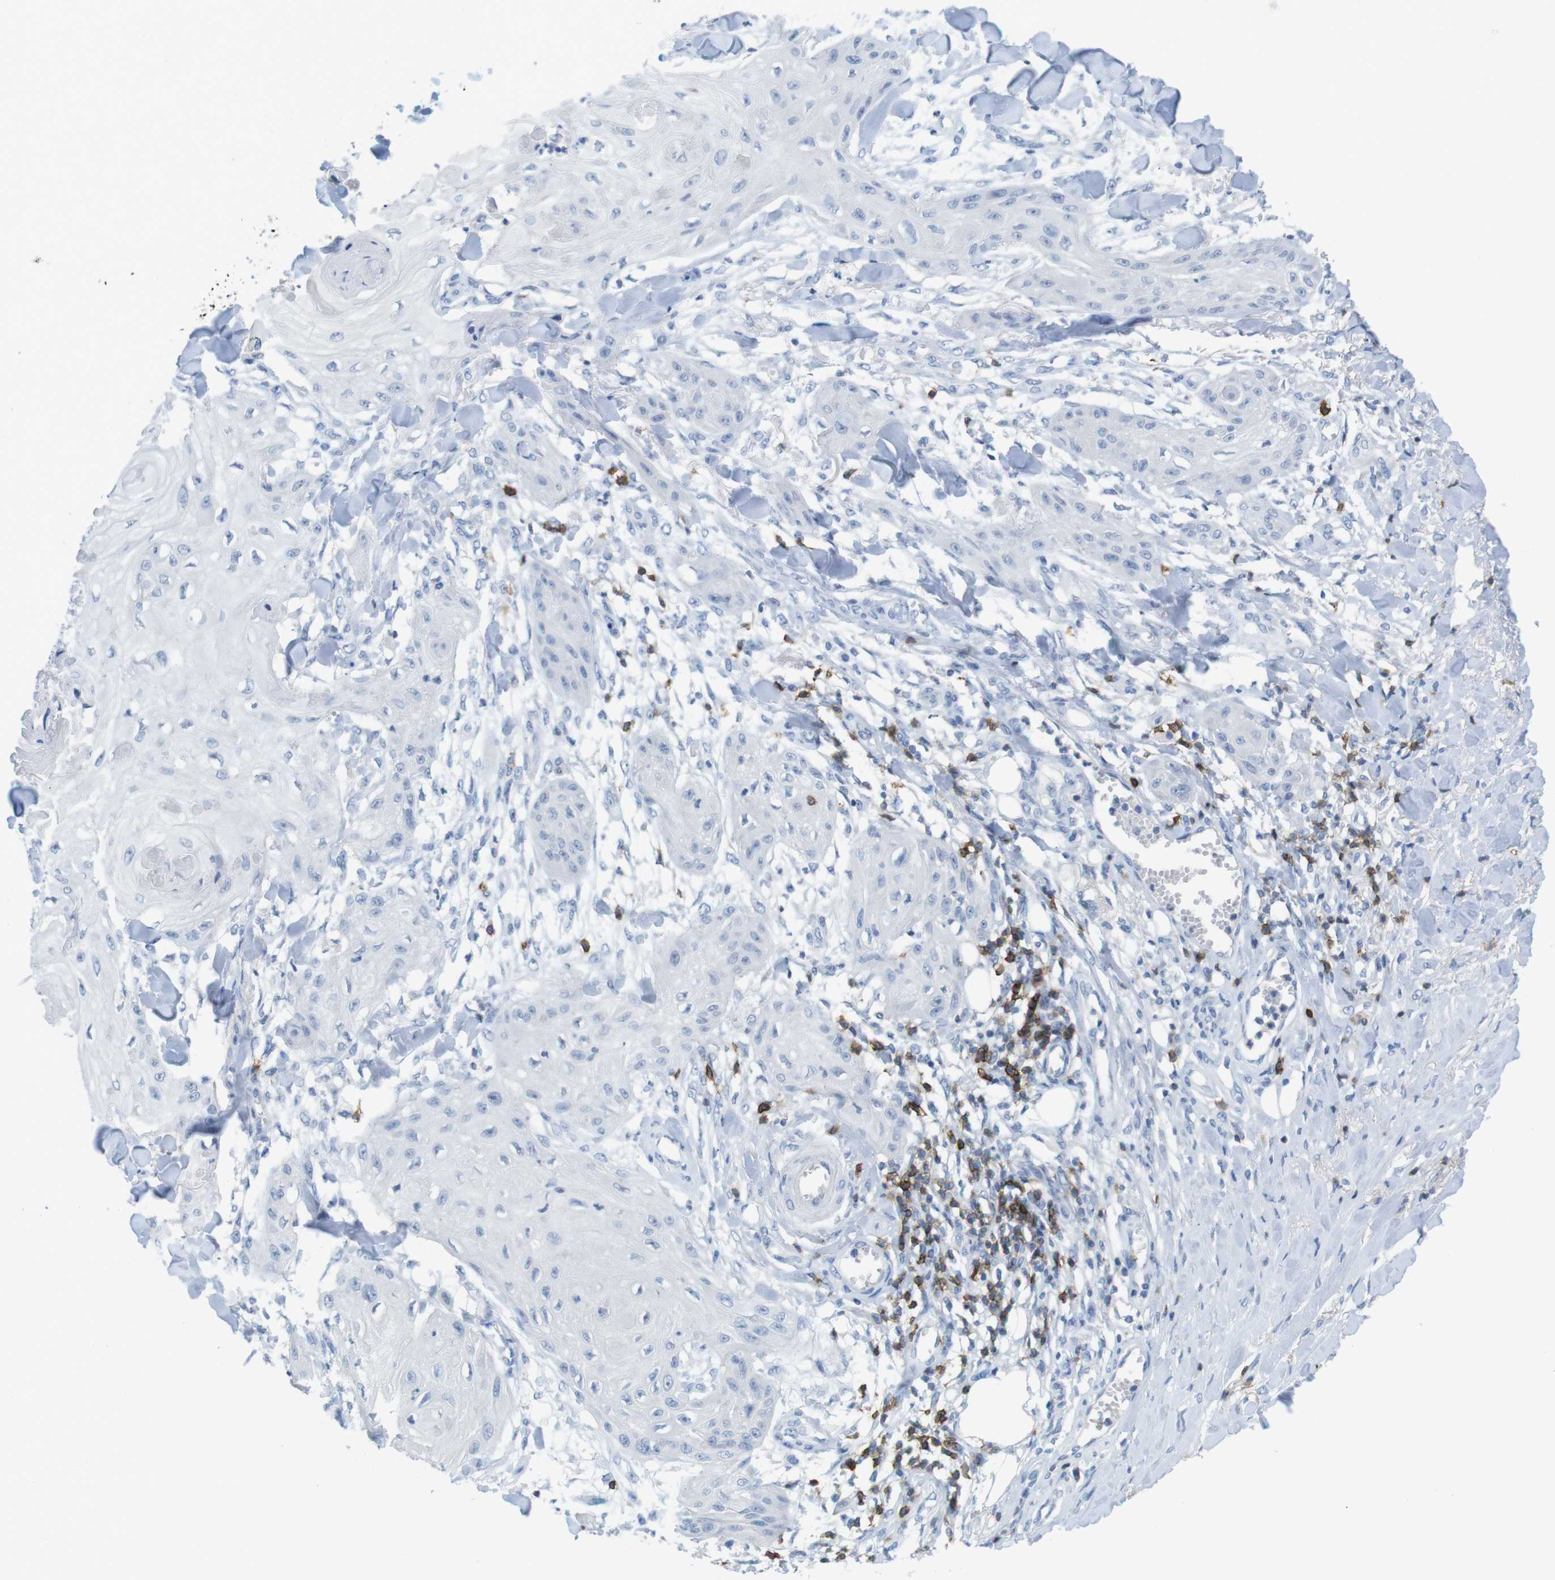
{"staining": {"intensity": "negative", "quantity": "none", "location": "none"}, "tissue": "skin cancer", "cell_type": "Tumor cells", "image_type": "cancer", "snomed": [{"axis": "morphology", "description": "Squamous cell carcinoma, NOS"}, {"axis": "topography", "description": "Skin"}], "caption": "High power microscopy histopathology image of an IHC photomicrograph of squamous cell carcinoma (skin), revealing no significant positivity in tumor cells.", "gene": "CD5", "patient": {"sex": "male", "age": 74}}